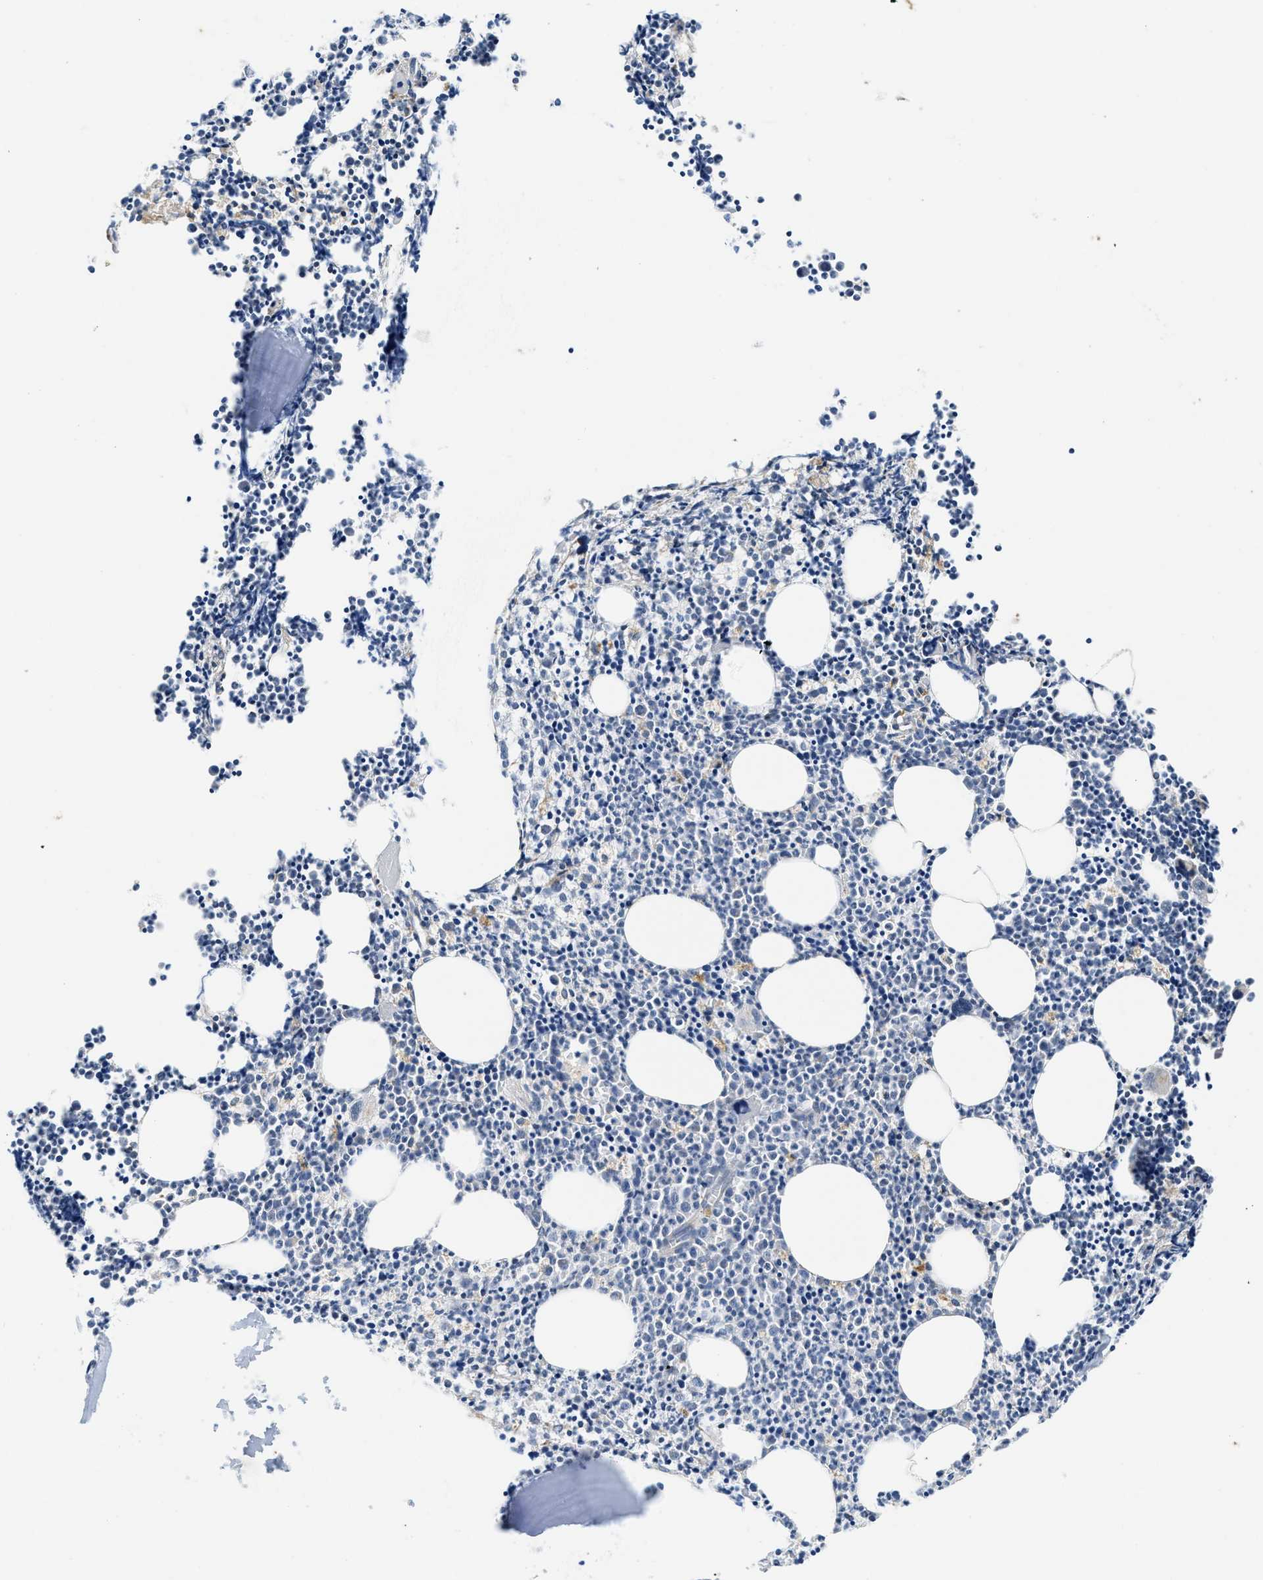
{"staining": {"intensity": "moderate", "quantity": "<25%", "location": "cytoplasmic/membranous"}, "tissue": "bone marrow", "cell_type": "Hematopoietic cells", "image_type": "normal", "snomed": [{"axis": "morphology", "description": "Normal tissue, NOS"}, {"axis": "morphology", "description": "Inflammation, NOS"}, {"axis": "topography", "description": "Bone marrow"}], "caption": "Protein staining demonstrates moderate cytoplasmic/membranous staining in about <25% of hematopoietic cells in unremarkable bone marrow. The staining is performed using DAB brown chromogen to label protein expression. The nuclei are counter-stained blue using hematoxylin.", "gene": "GATD3", "patient": {"sex": "female", "age": 53}}